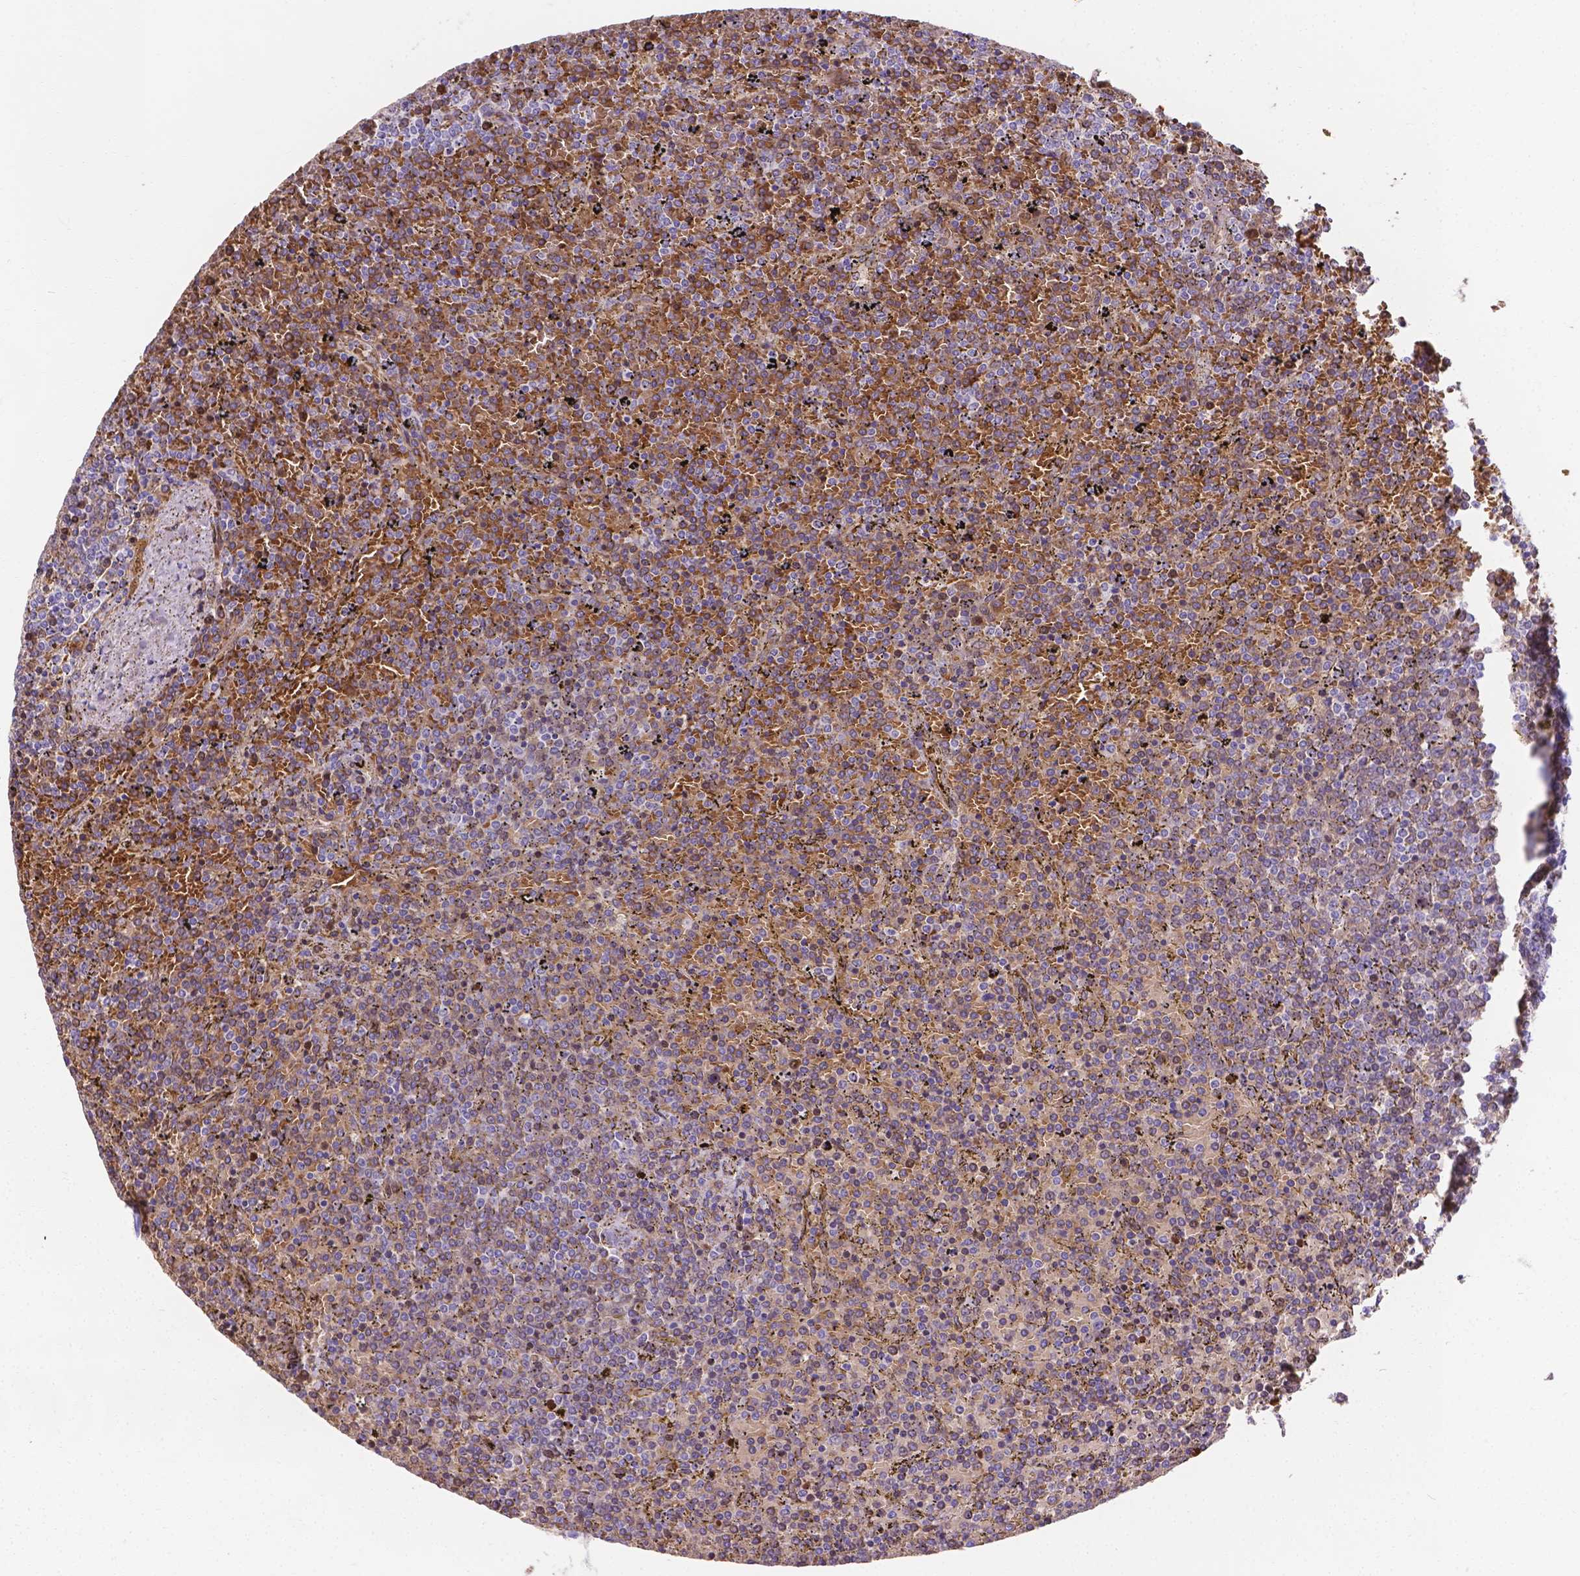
{"staining": {"intensity": "negative", "quantity": "none", "location": "none"}, "tissue": "lymphoma", "cell_type": "Tumor cells", "image_type": "cancer", "snomed": [{"axis": "morphology", "description": "Malignant lymphoma, non-Hodgkin's type, Low grade"}, {"axis": "topography", "description": "Spleen"}], "caption": "DAB (3,3'-diaminobenzidine) immunohistochemical staining of lymphoma displays no significant expression in tumor cells.", "gene": "SLC40A1", "patient": {"sex": "female", "age": 77}}